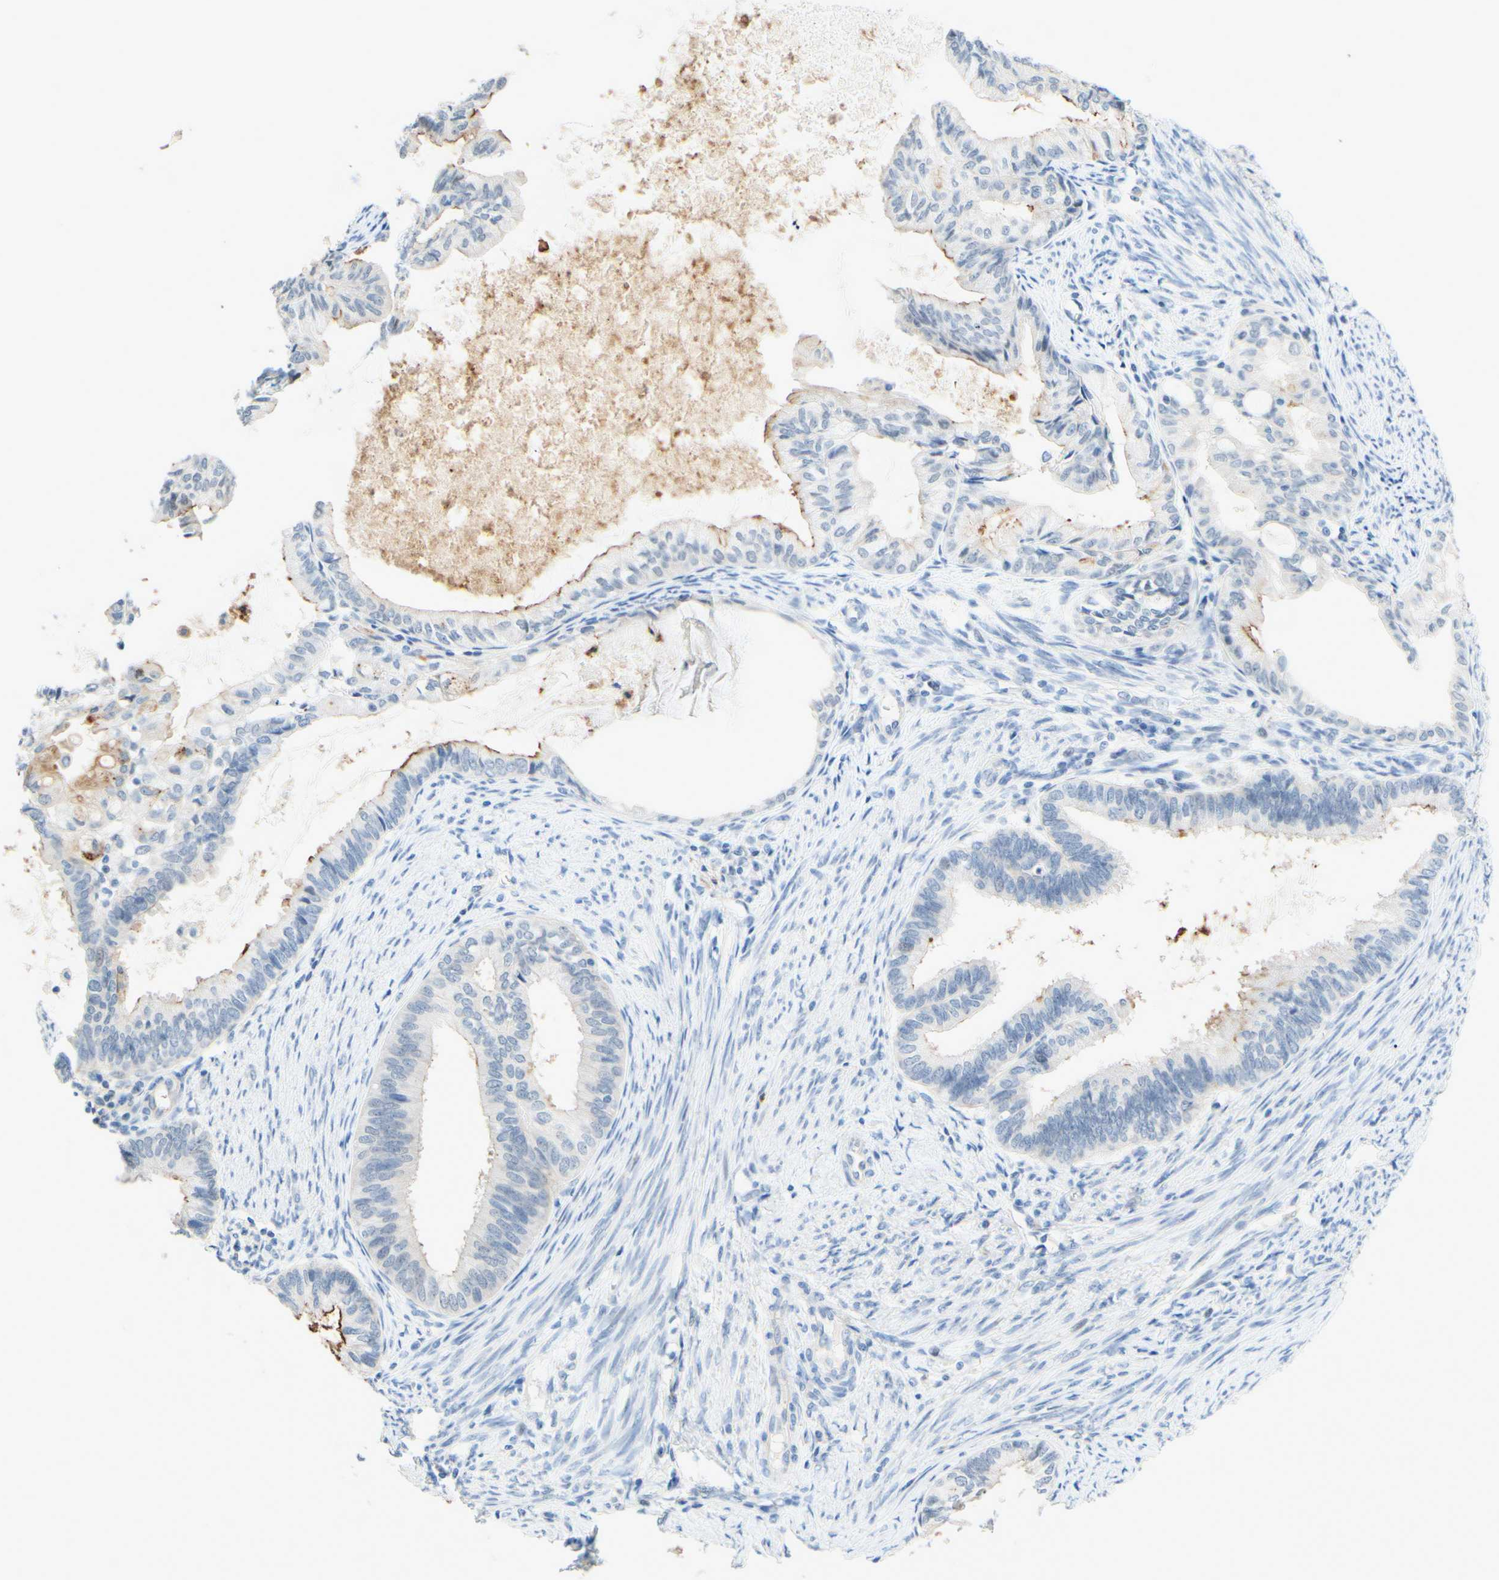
{"staining": {"intensity": "negative", "quantity": "none", "location": "none"}, "tissue": "endometrial cancer", "cell_type": "Tumor cells", "image_type": "cancer", "snomed": [{"axis": "morphology", "description": "Adenocarcinoma, NOS"}, {"axis": "topography", "description": "Endometrium"}], "caption": "Immunohistochemistry (IHC) histopathology image of neoplastic tissue: endometrial cancer stained with DAB (3,3'-diaminobenzidine) displays no significant protein staining in tumor cells. Nuclei are stained in blue.", "gene": "TREM2", "patient": {"sex": "female", "age": 86}}